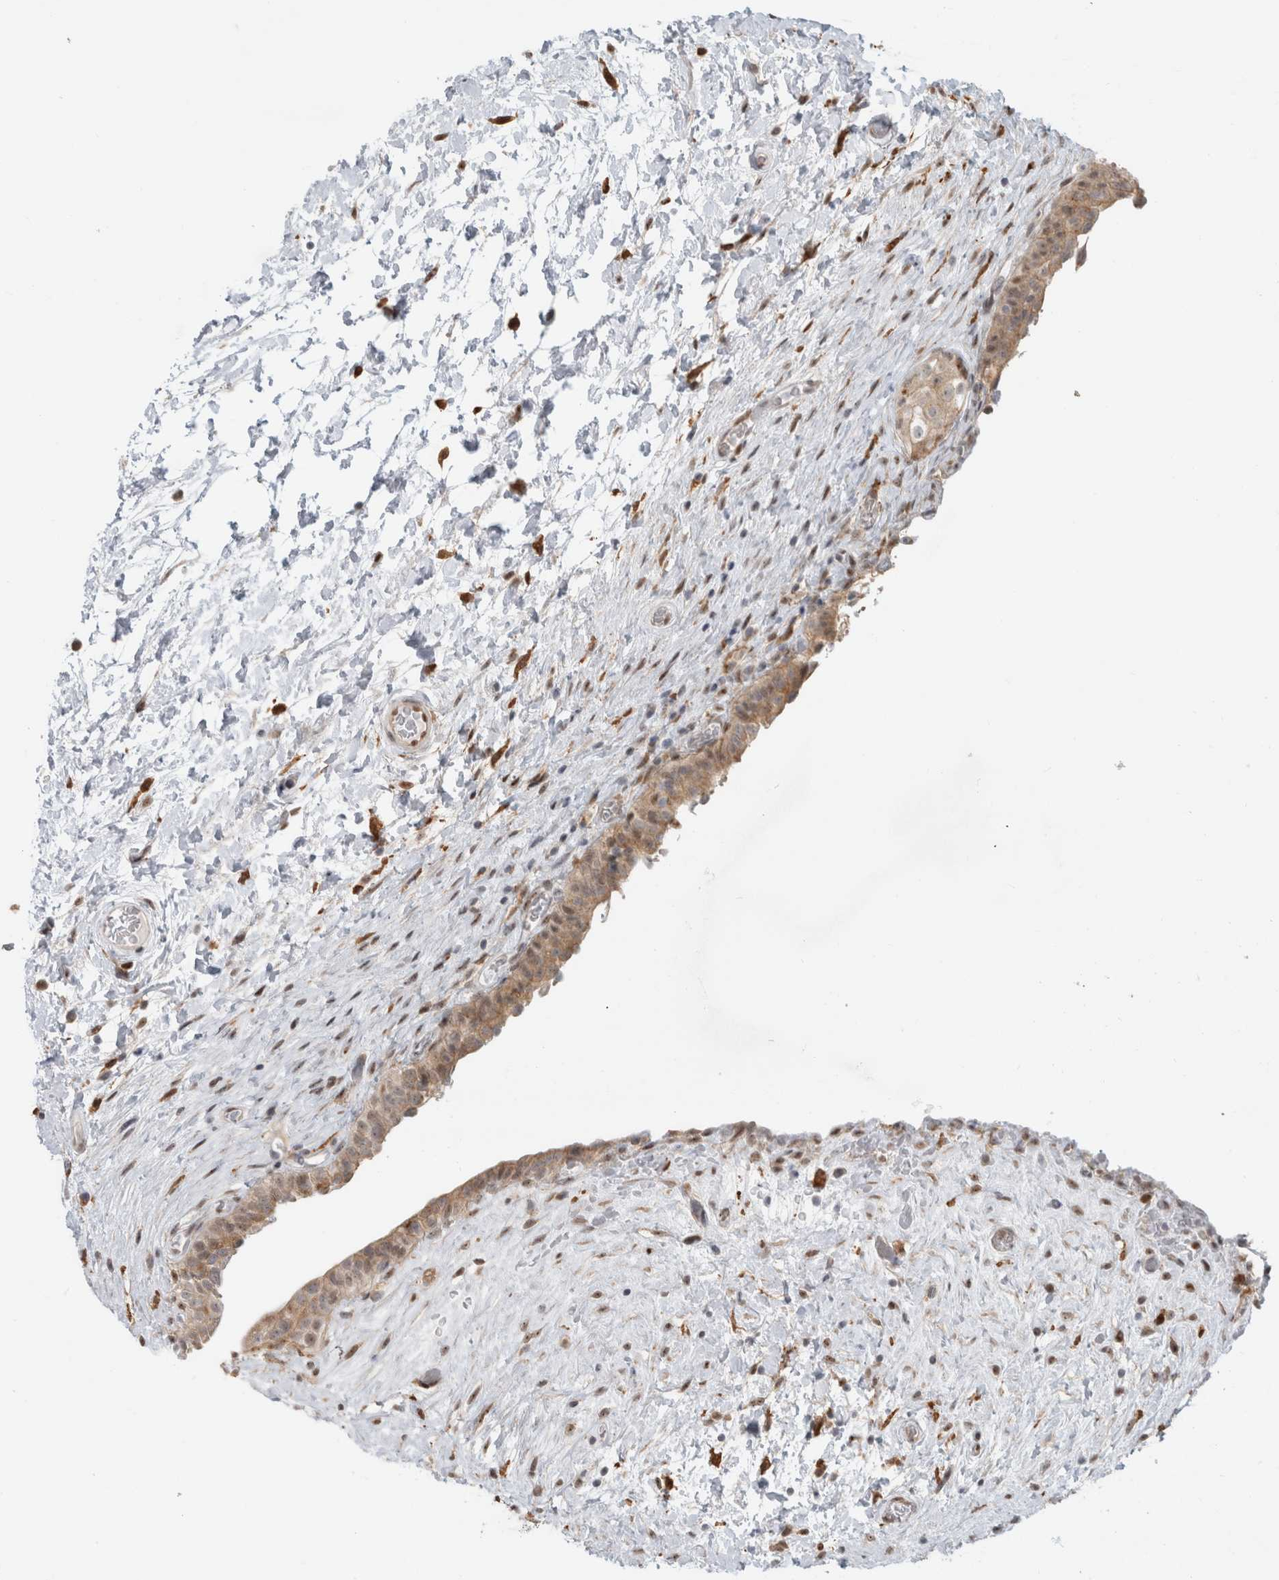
{"staining": {"intensity": "moderate", "quantity": ">75%", "location": "cytoplasmic/membranous,nuclear"}, "tissue": "urinary bladder", "cell_type": "Urothelial cells", "image_type": "normal", "snomed": [{"axis": "morphology", "description": "Normal tissue, NOS"}, {"axis": "topography", "description": "Urinary bladder"}], "caption": "Immunohistochemistry (IHC) photomicrograph of normal urinary bladder stained for a protein (brown), which exhibits medium levels of moderate cytoplasmic/membranous,nuclear expression in approximately >75% of urothelial cells.", "gene": "NAB2", "patient": {"sex": "male", "age": 74}}